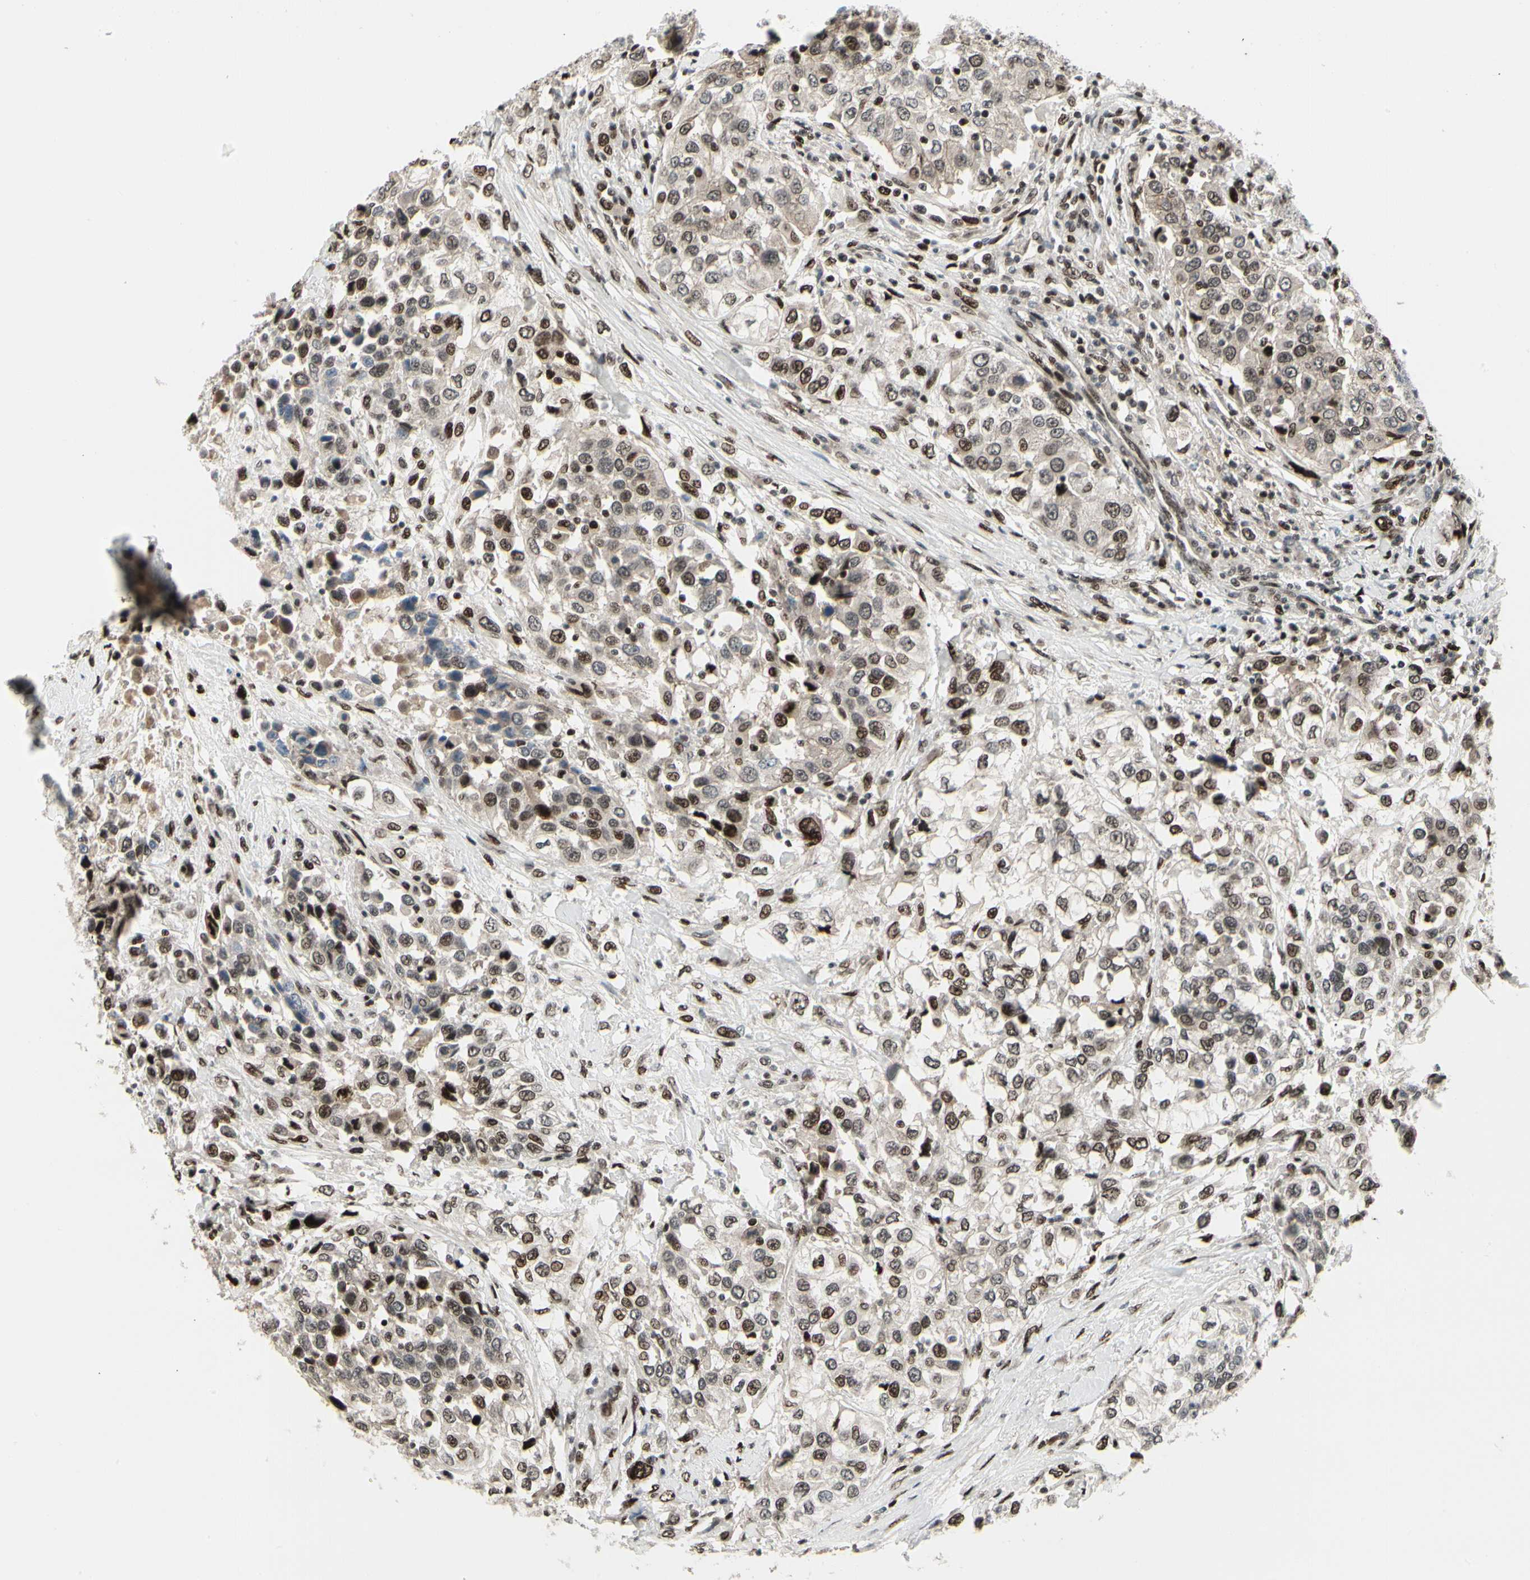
{"staining": {"intensity": "strong", "quantity": "25%-75%", "location": "nuclear"}, "tissue": "urothelial cancer", "cell_type": "Tumor cells", "image_type": "cancer", "snomed": [{"axis": "morphology", "description": "Urothelial carcinoma, High grade"}, {"axis": "topography", "description": "Urinary bladder"}], "caption": "Tumor cells display strong nuclear staining in approximately 25%-75% of cells in urothelial cancer.", "gene": "FOXJ2", "patient": {"sex": "female", "age": 80}}